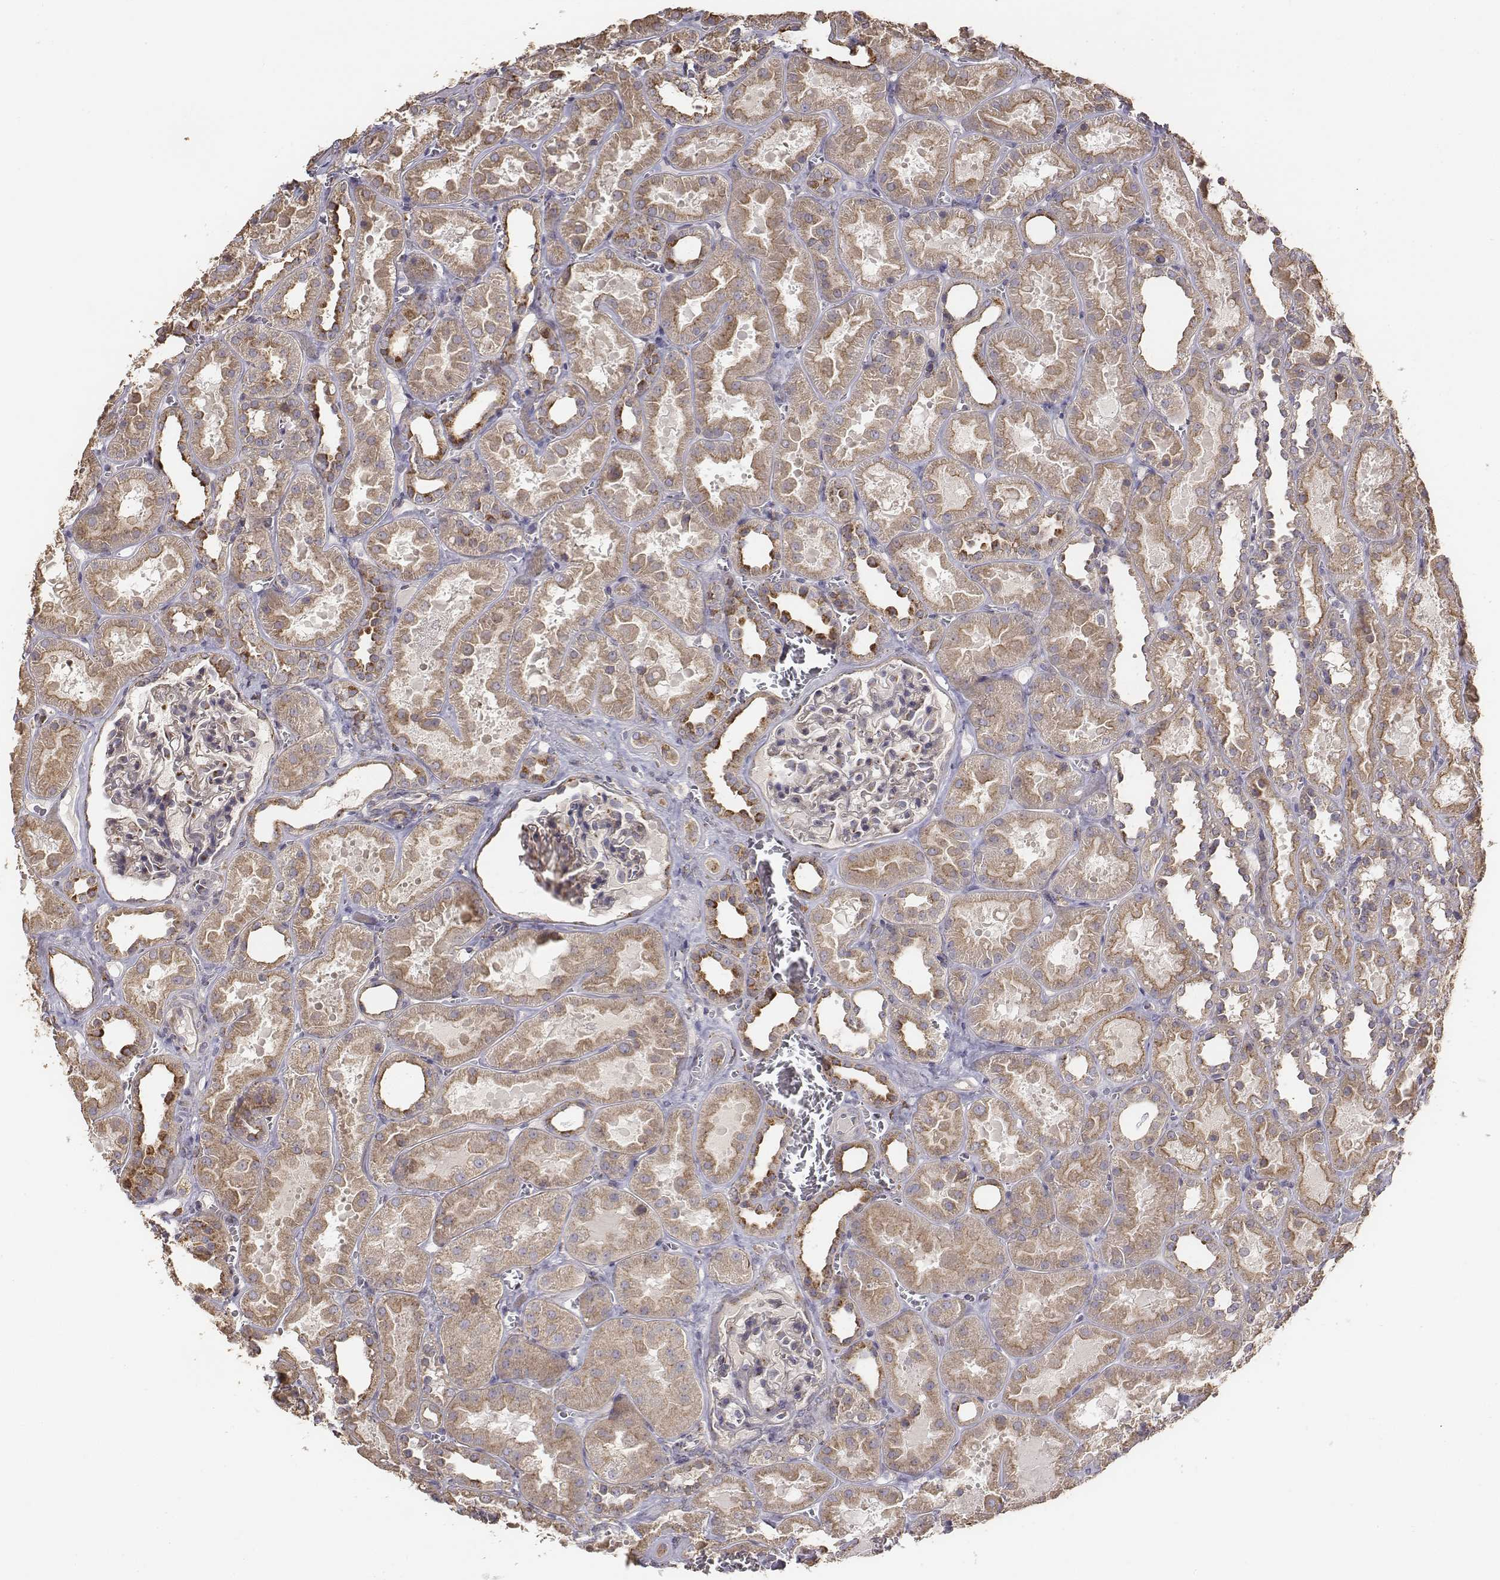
{"staining": {"intensity": "strong", "quantity": "<25%", "location": "cytoplasmic/membranous"}, "tissue": "kidney", "cell_type": "Cells in glomeruli", "image_type": "normal", "snomed": [{"axis": "morphology", "description": "Normal tissue, NOS"}, {"axis": "topography", "description": "Kidney"}], "caption": "Unremarkable kidney was stained to show a protein in brown. There is medium levels of strong cytoplasmic/membranous positivity in approximately <25% of cells in glomeruli.", "gene": "AP1B1", "patient": {"sex": "female", "age": 41}}